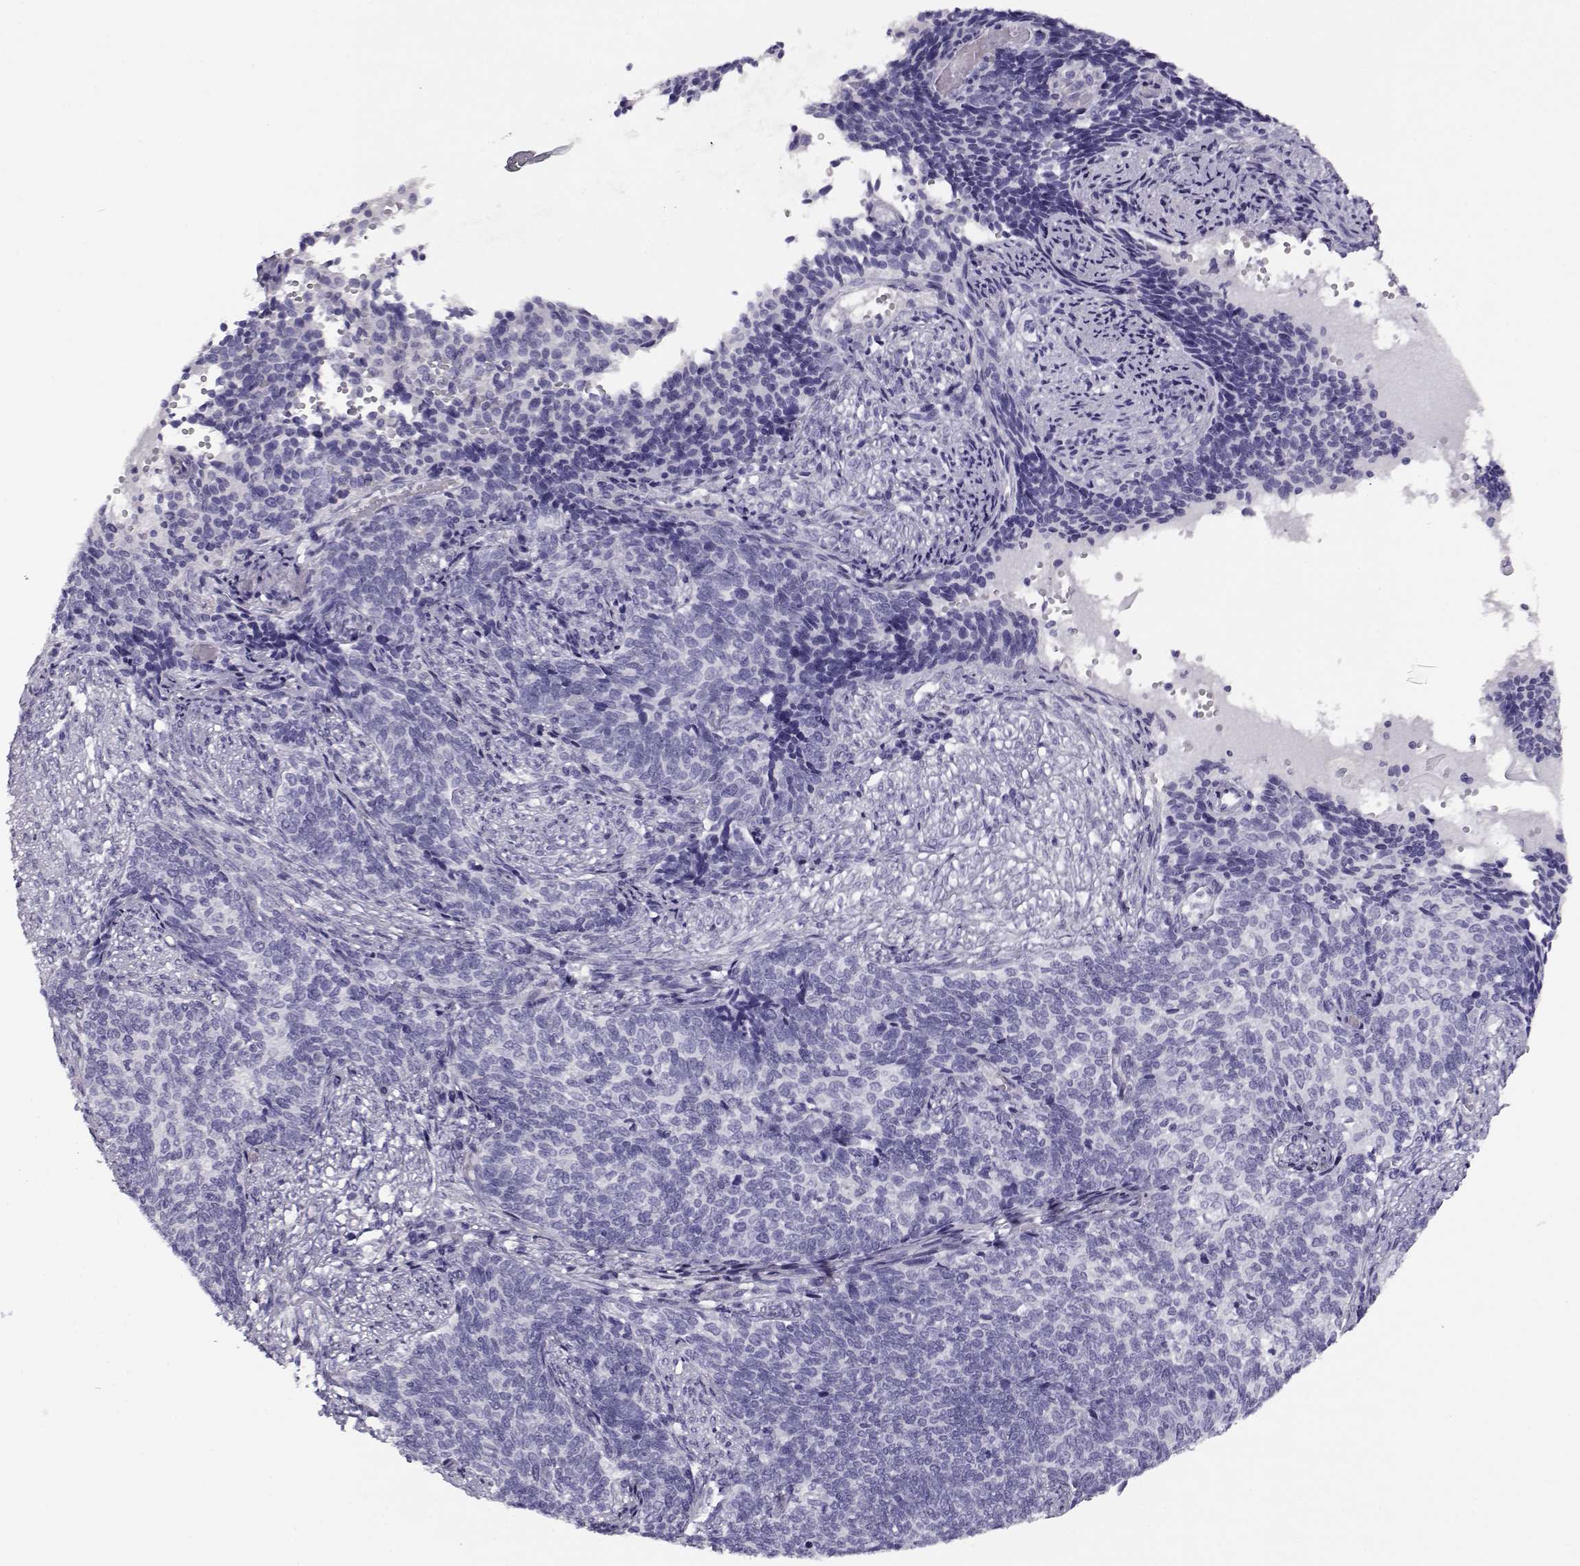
{"staining": {"intensity": "negative", "quantity": "none", "location": "none"}, "tissue": "cervical cancer", "cell_type": "Tumor cells", "image_type": "cancer", "snomed": [{"axis": "morphology", "description": "Squamous cell carcinoma, NOS"}, {"axis": "topography", "description": "Cervix"}], "caption": "An immunohistochemistry (IHC) photomicrograph of cervical cancer (squamous cell carcinoma) is shown. There is no staining in tumor cells of cervical cancer (squamous cell carcinoma). The staining was performed using DAB to visualize the protein expression in brown, while the nuclei were stained in blue with hematoxylin (Magnification: 20x).", "gene": "RHOXF2", "patient": {"sex": "female", "age": 39}}